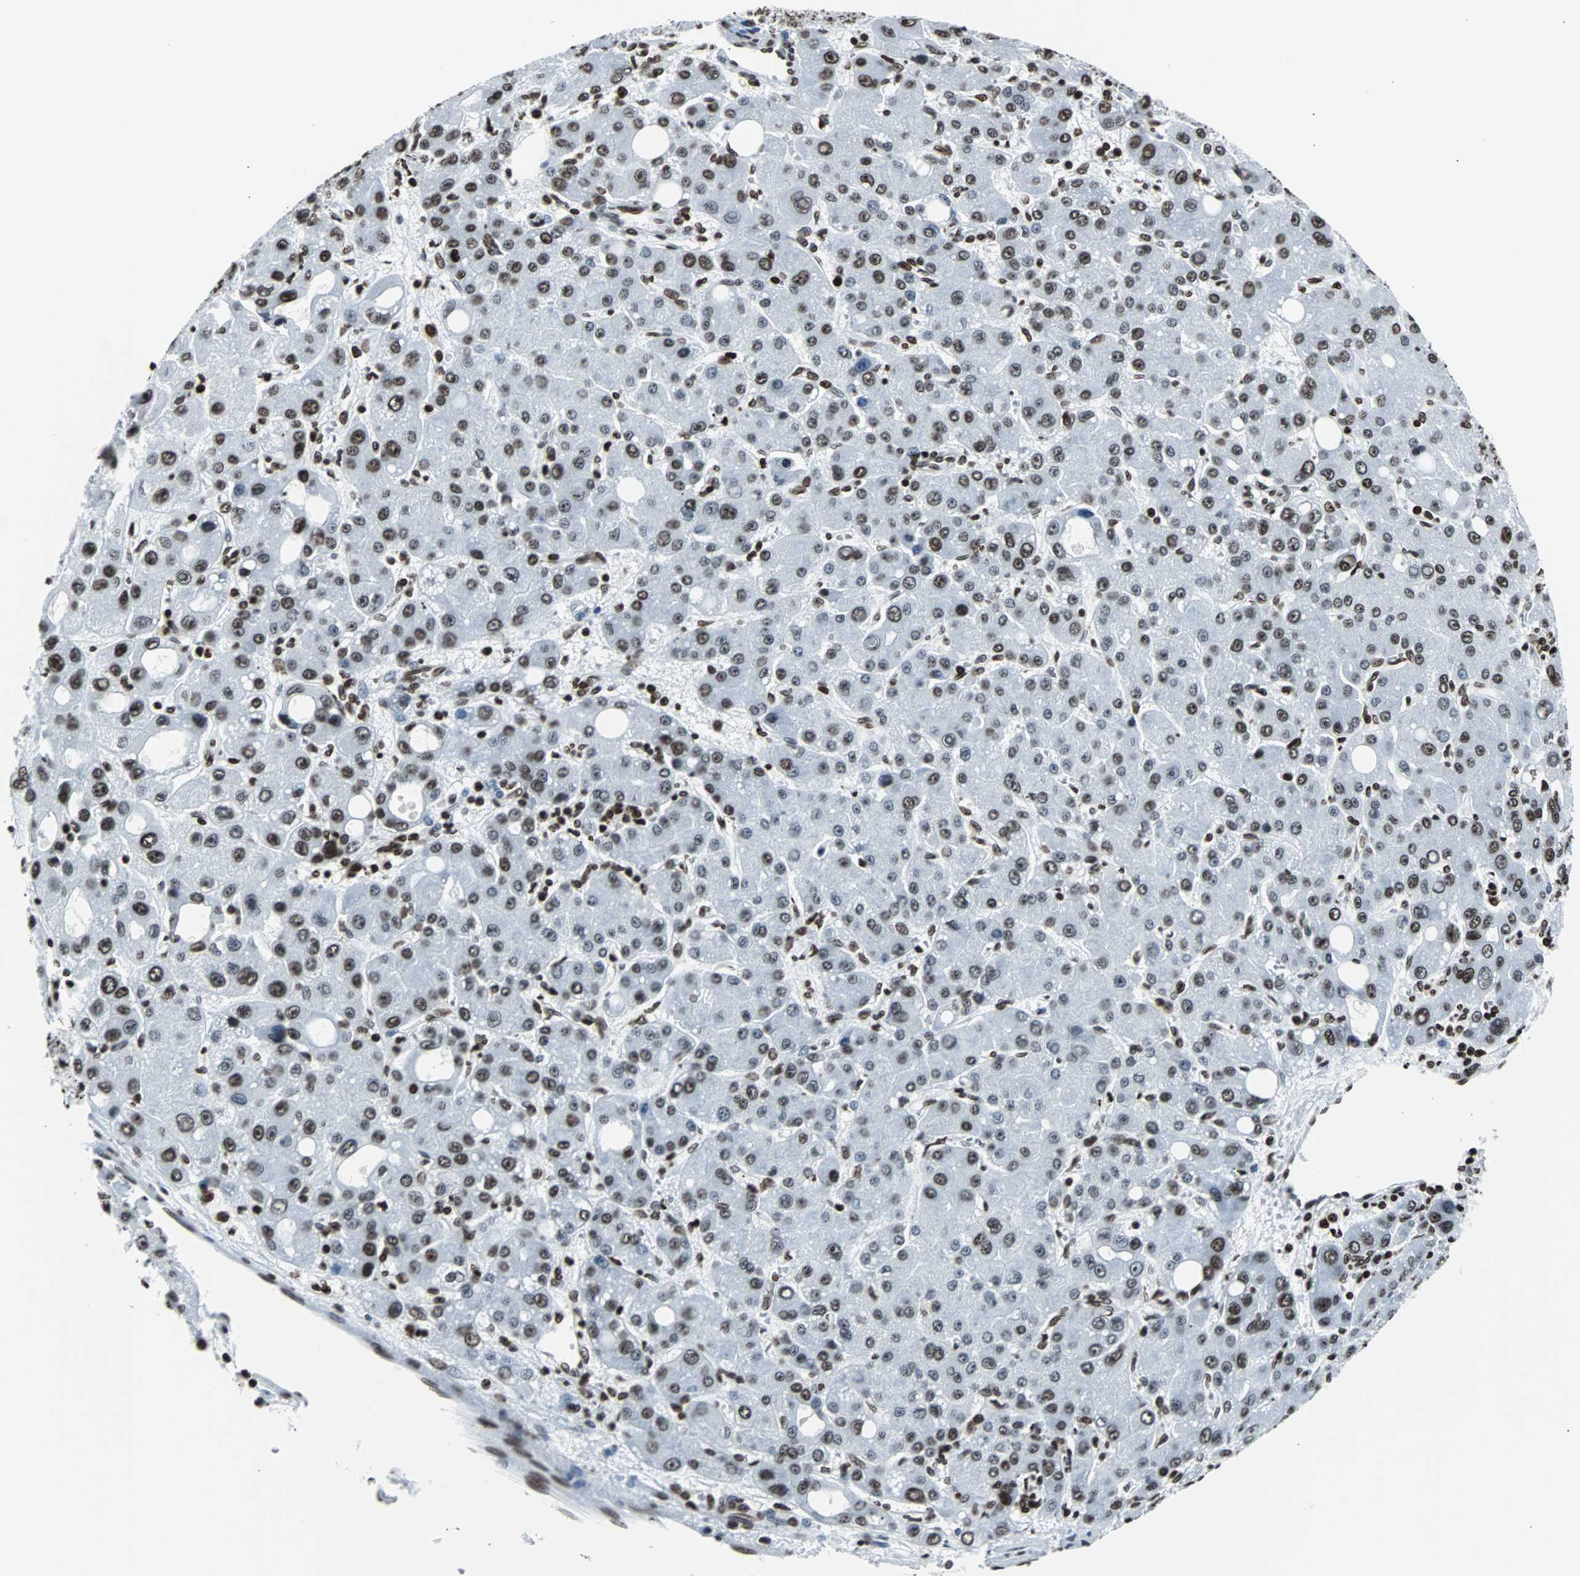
{"staining": {"intensity": "strong", "quantity": ">75%", "location": "nuclear"}, "tissue": "liver cancer", "cell_type": "Tumor cells", "image_type": "cancer", "snomed": [{"axis": "morphology", "description": "Carcinoma, Hepatocellular, NOS"}, {"axis": "topography", "description": "Liver"}], "caption": "A micrograph of human liver hepatocellular carcinoma stained for a protein shows strong nuclear brown staining in tumor cells.", "gene": "H2BC18", "patient": {"sex": "male", "age": 55}}